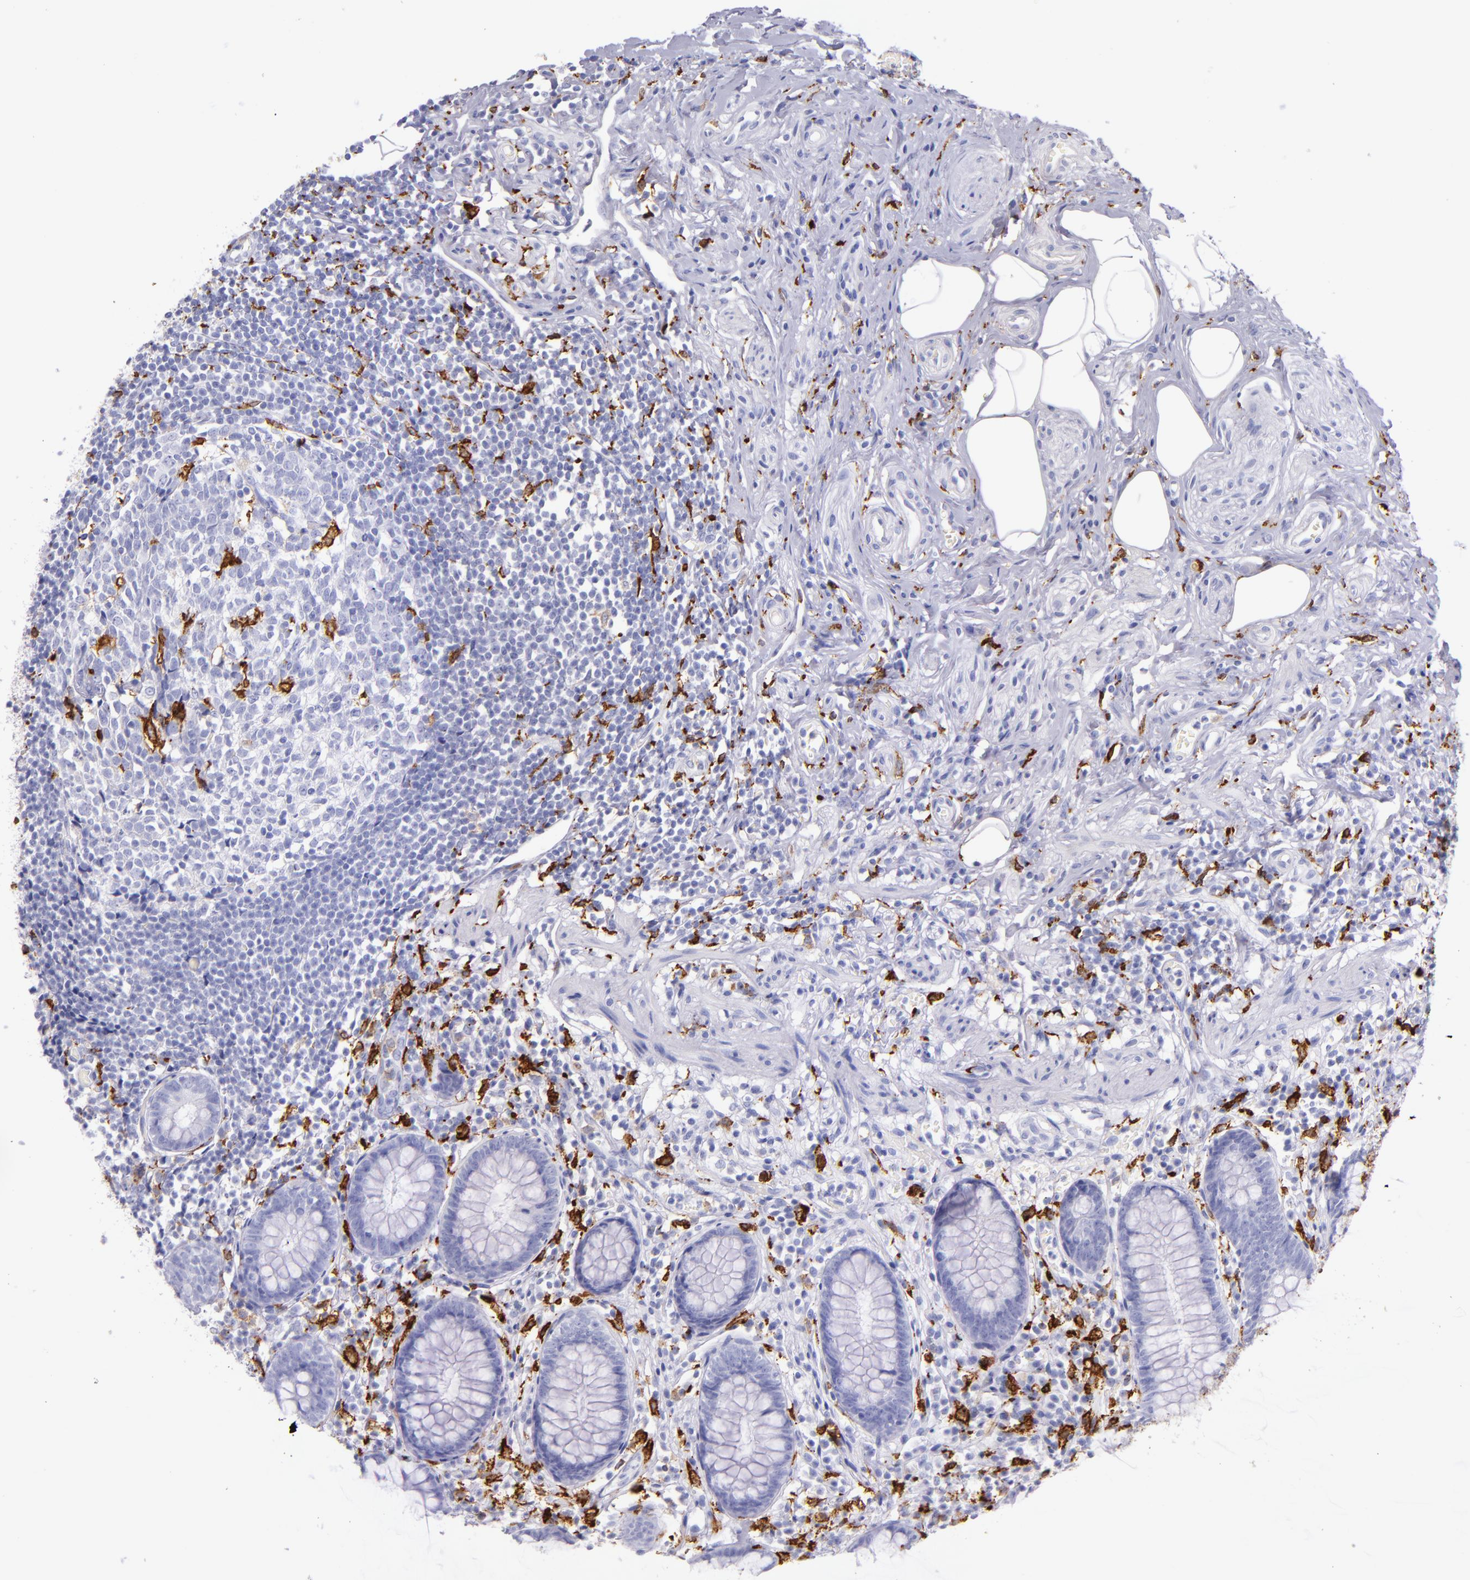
{"staining": {"intensity": "negative", "quantity": "none", "location": "none"}, "tissue": "appendix", "cell_type": "Glandular cells", "image_type": "normal", "snomed": [{"axis": "morphology", "description": "Normal tissue, NOS"}, {"axis": "topography", "description": "Appendix"}], "caption": "Immunohistochemistry (IHC) of benign appendix displays no staining in glandular cells. (DAB (3,3'-diaminobenzidine) IHC visualized using brightfield microscopy, high magnification).", "gene": "CD163", "patient": {"sex": "male", "age": 38}}